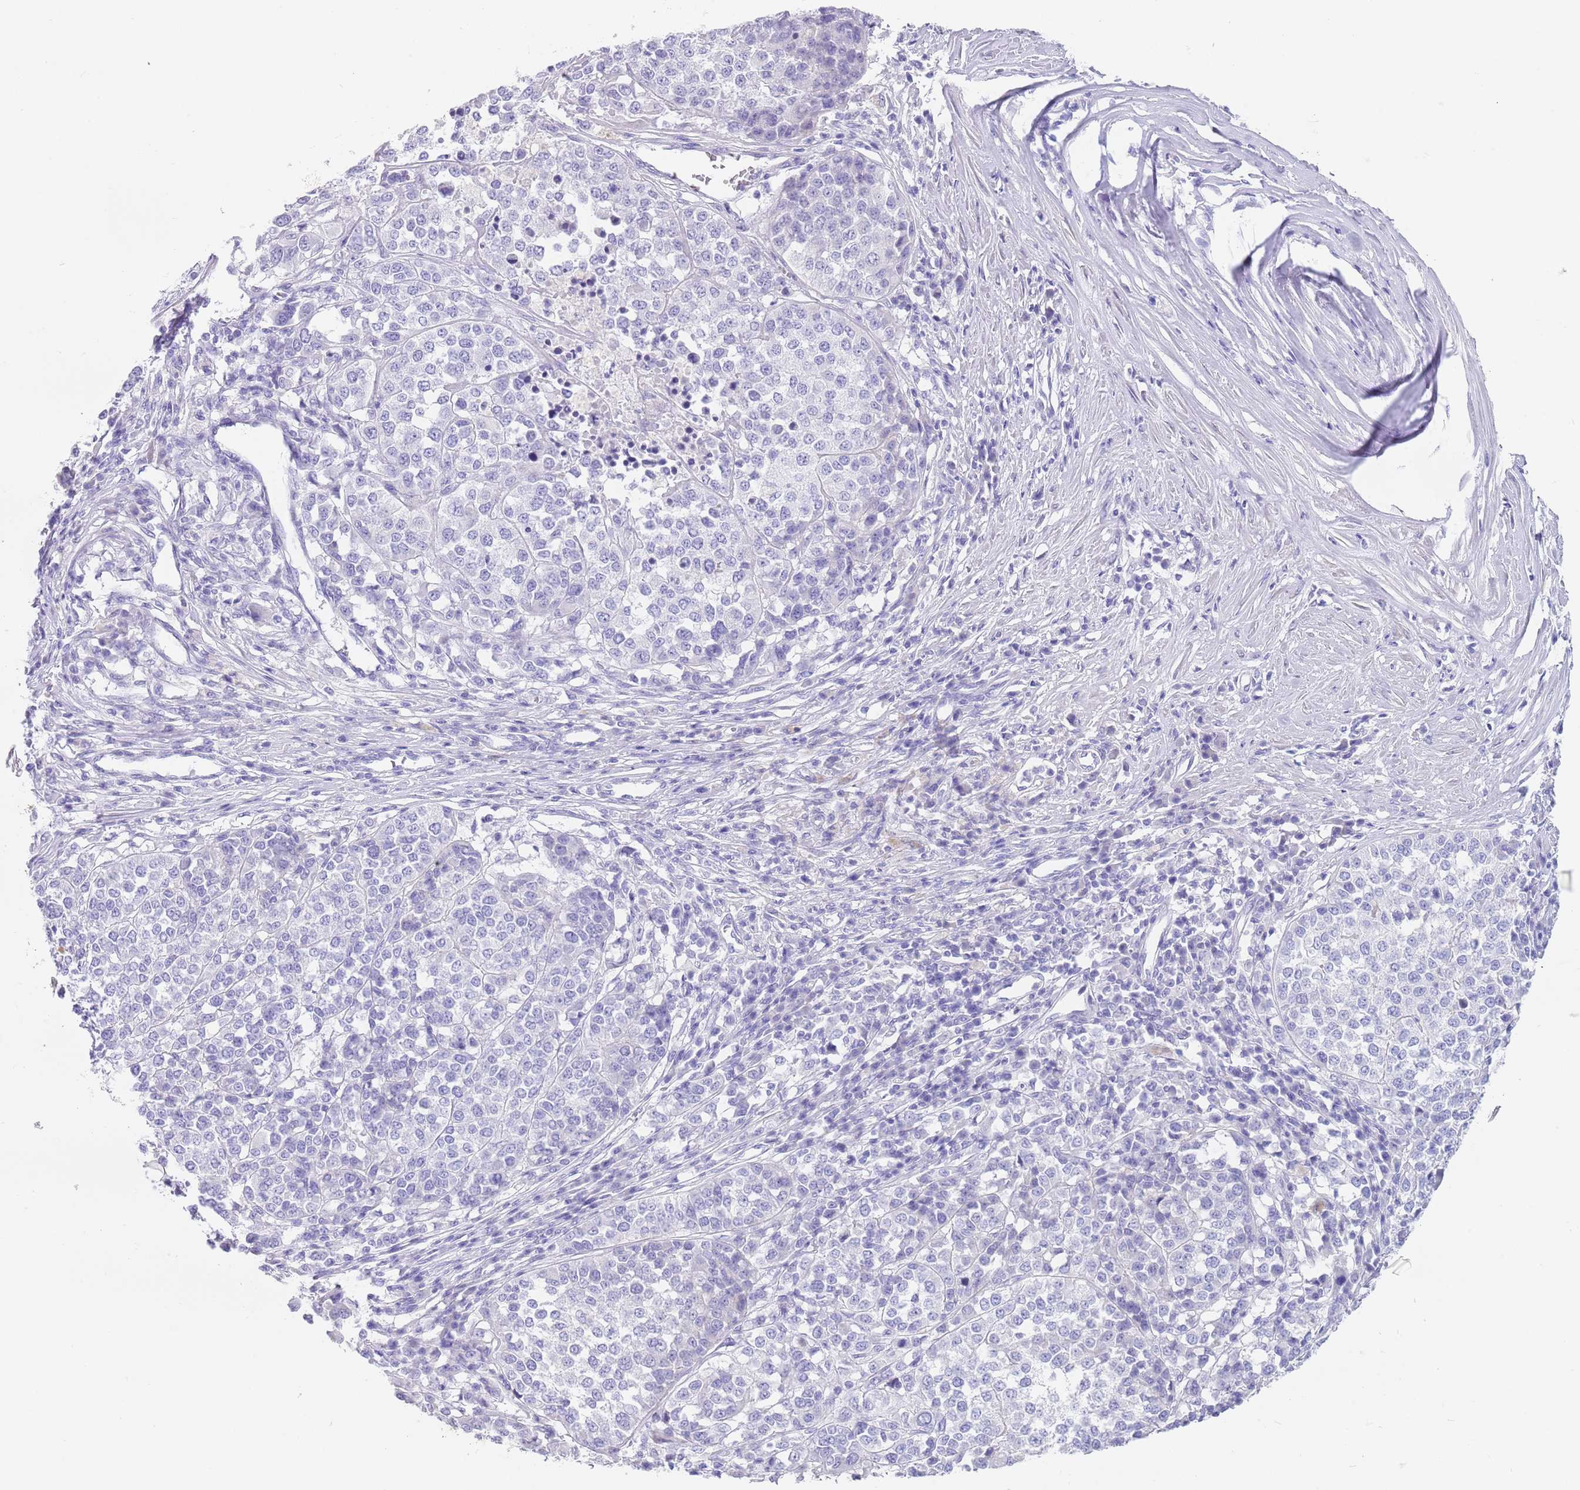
{"staining": {"intensity": "negative", "quantity": "none", "location": "none"}, "tissue": "melanoma", "cell_type": "Tumor cells", "image_type": "cancer", "snomed": [{"axis": "morphology", "description": "Malignant melanoma, Metastatic site"}, {"axis": "topography", "description": "Lymph node"}], "caption": "The image displays no staining of tumor cells in melanoma. (Stains: DAB IHC with hematoxylin counter stain, Microscopy: brightfield microscopy at high magnification).", "gene": "CPXM2", "patient": {"sex": "male", "age": 44}}